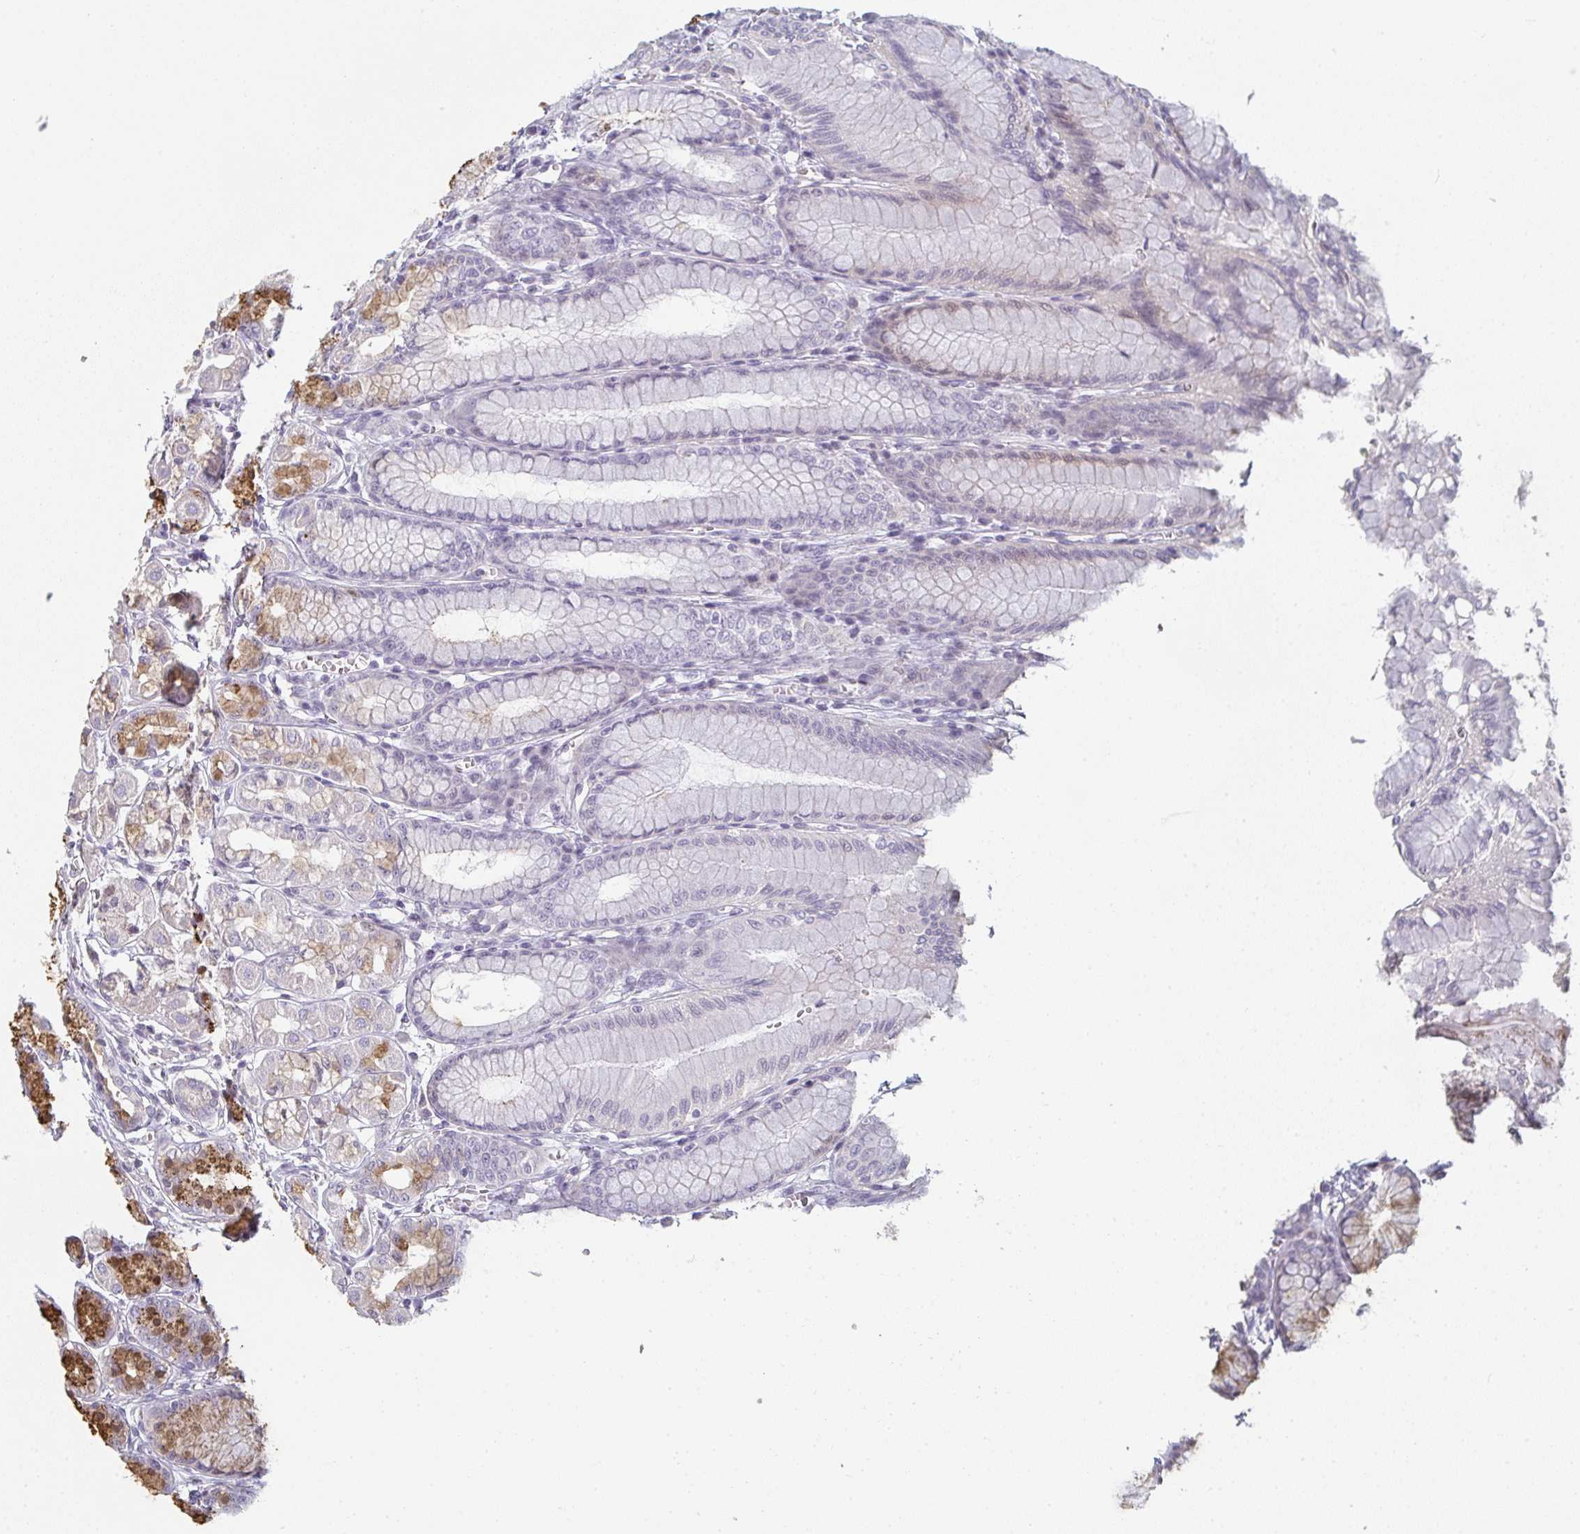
{"staining": {"intensity": "strong", "quantity": "<25%", "location": "cytoplasmic/membranous,nuclear"}, "tissue": "stomach", "cell_type": "Glandular cells", "image_type": "normal", "snomed": [{"axis": "morphology", "description": "Normal tissue, NOS"}, {"axis": "topography", "description": "Stomach"}, {"axis": "topography", "description": "Stomach, lower"}], "caption": "Human stomach stained with a brown dye shows strong cytoplasmic/membranous,nuclear positive expression in approximately <25% of glandular cells.", "gene": "A1CF", "patient": {"sex": "male", "age": 76}}